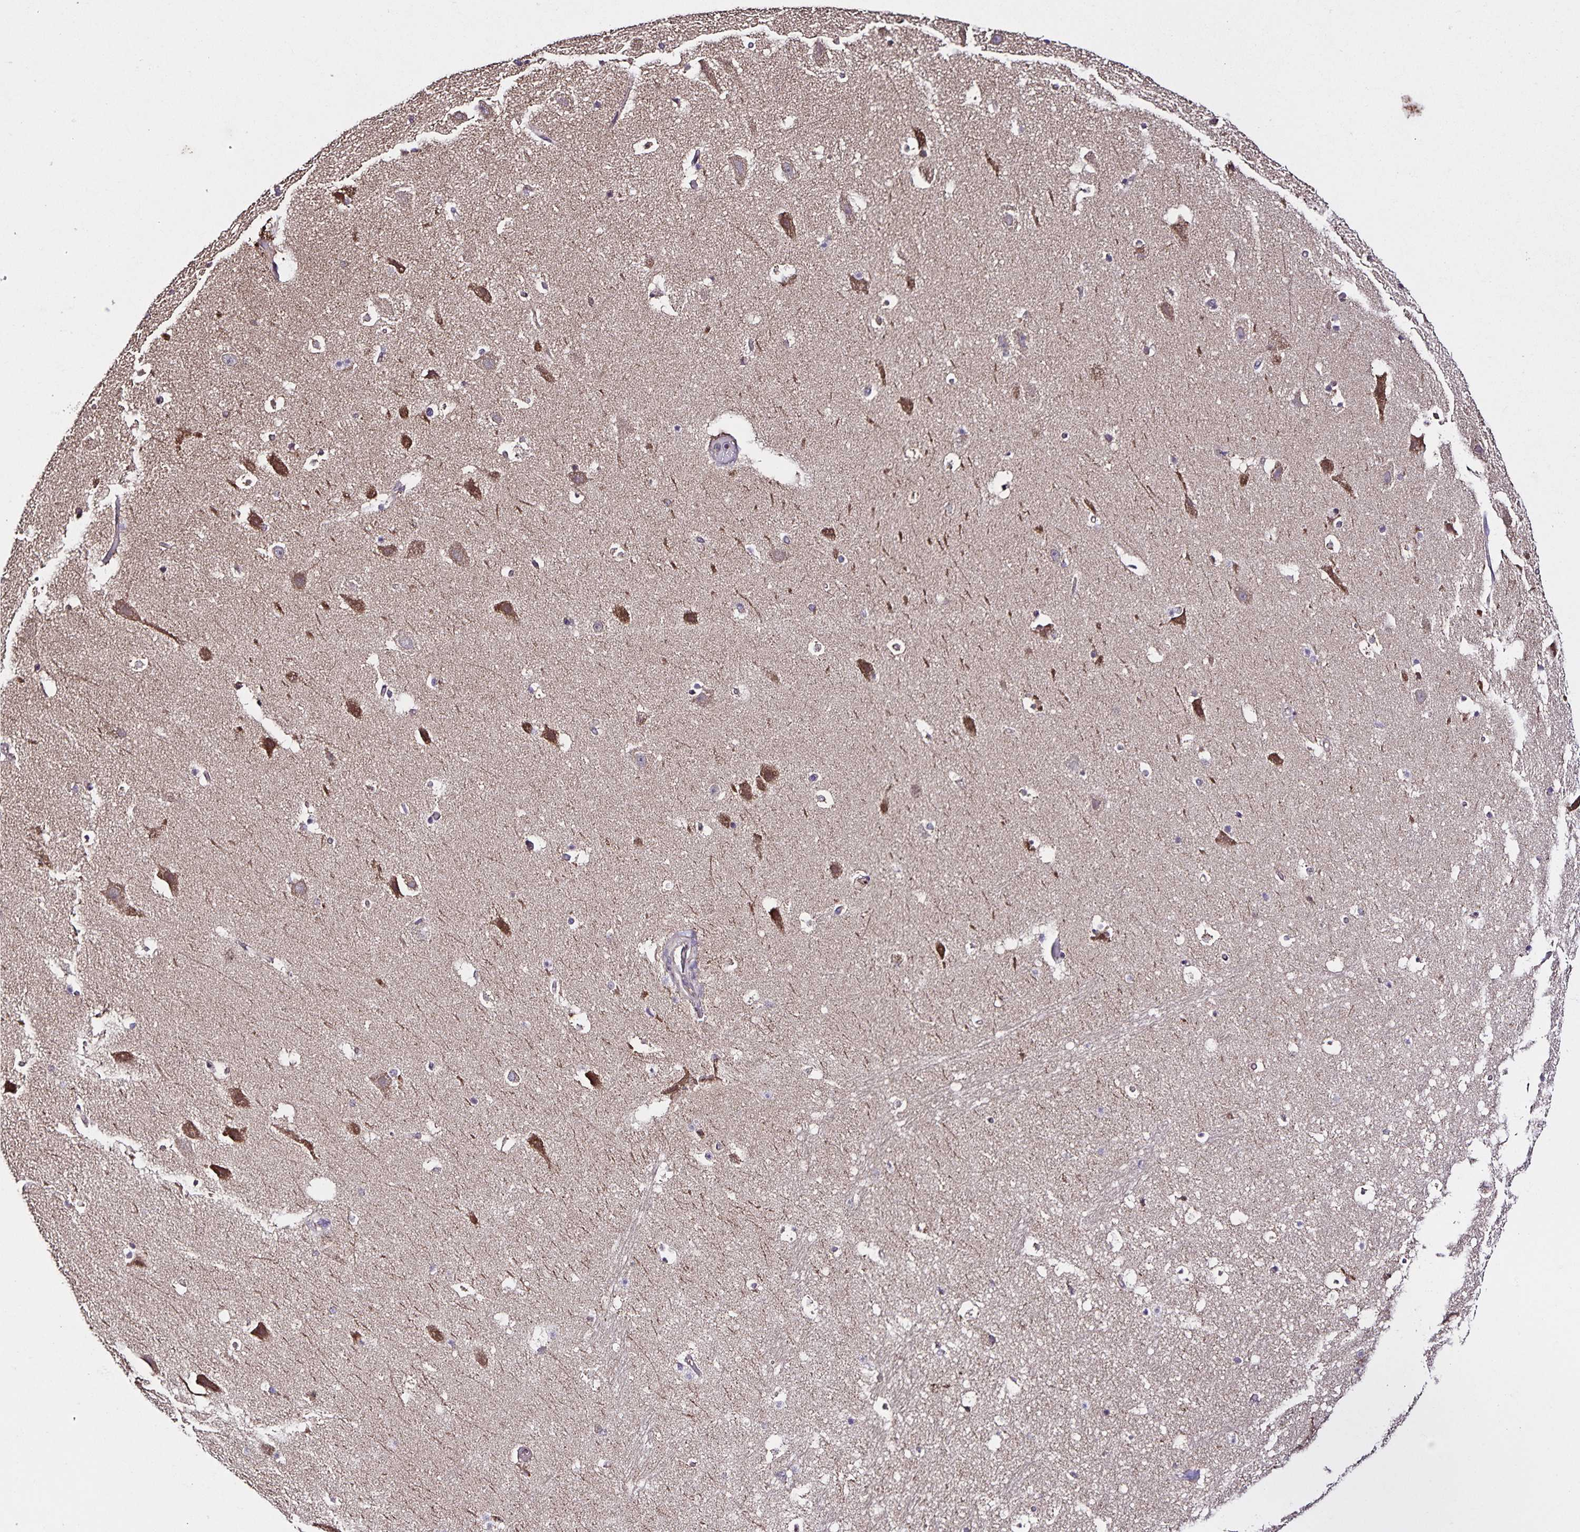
{"staining": {"intensity": "negative", "quantity": "none", "location": "none"}, "tissue": "hippocampus", "cell_type": "Glial cells", "image_type": "normal", "snomed": [{"axis": "morphology", "description": "Normal tissue, NOS"}, {"axis": "topography", "description": "Hippocampus"}], "caption": "Hippocampus stained for a protein using immunohistochemistry (IHC) displays no staining glial cells.", "gene": "MAN1A1", "patient": {"sex": "male", "age": 26}}